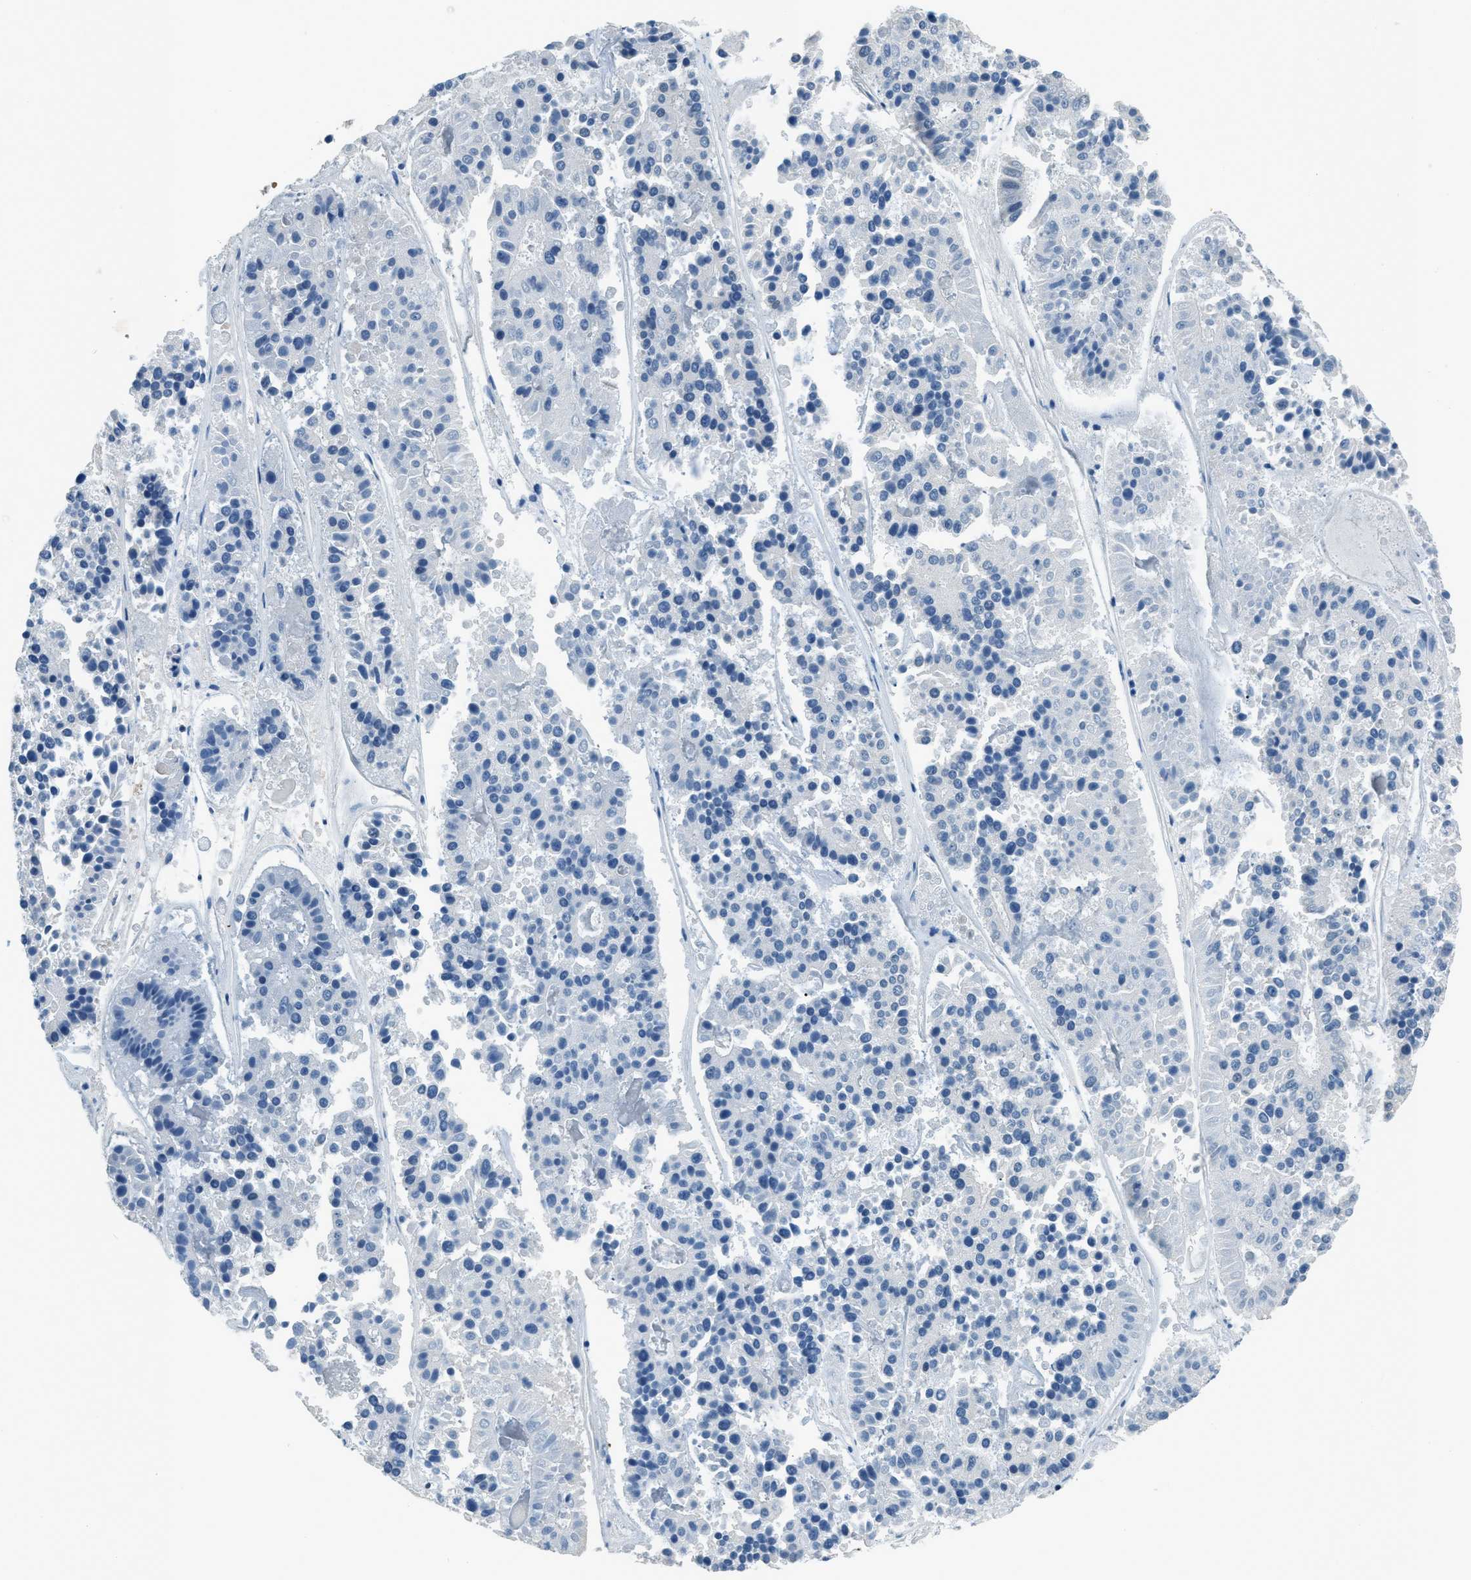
{"staining": {"intensity": "negative", "quantity": "none", "location": "none"}, "tissue": "pancreatic cancer", "cell_type": "Tumor cells", "image_type": "cancer", "snomed": [{"axis": "morphology", "description": "Adenocarcinoma, NOS"}, {"axis": "topography", "description": "Pancreas"}], "caption": "A photomicrograph of human pancreatic cancer (adenocarcinoma) is negative for staining in tumor cells. Brightfield microscopy of immunohistochemistry (IHC) stained with DAB (3,3'-diaminobenzidine) (brown) and hematoxylin (blue), captured at high magnification.", "gene": "NUDCD3", "patient": {"sex": "male", "age": 50}}